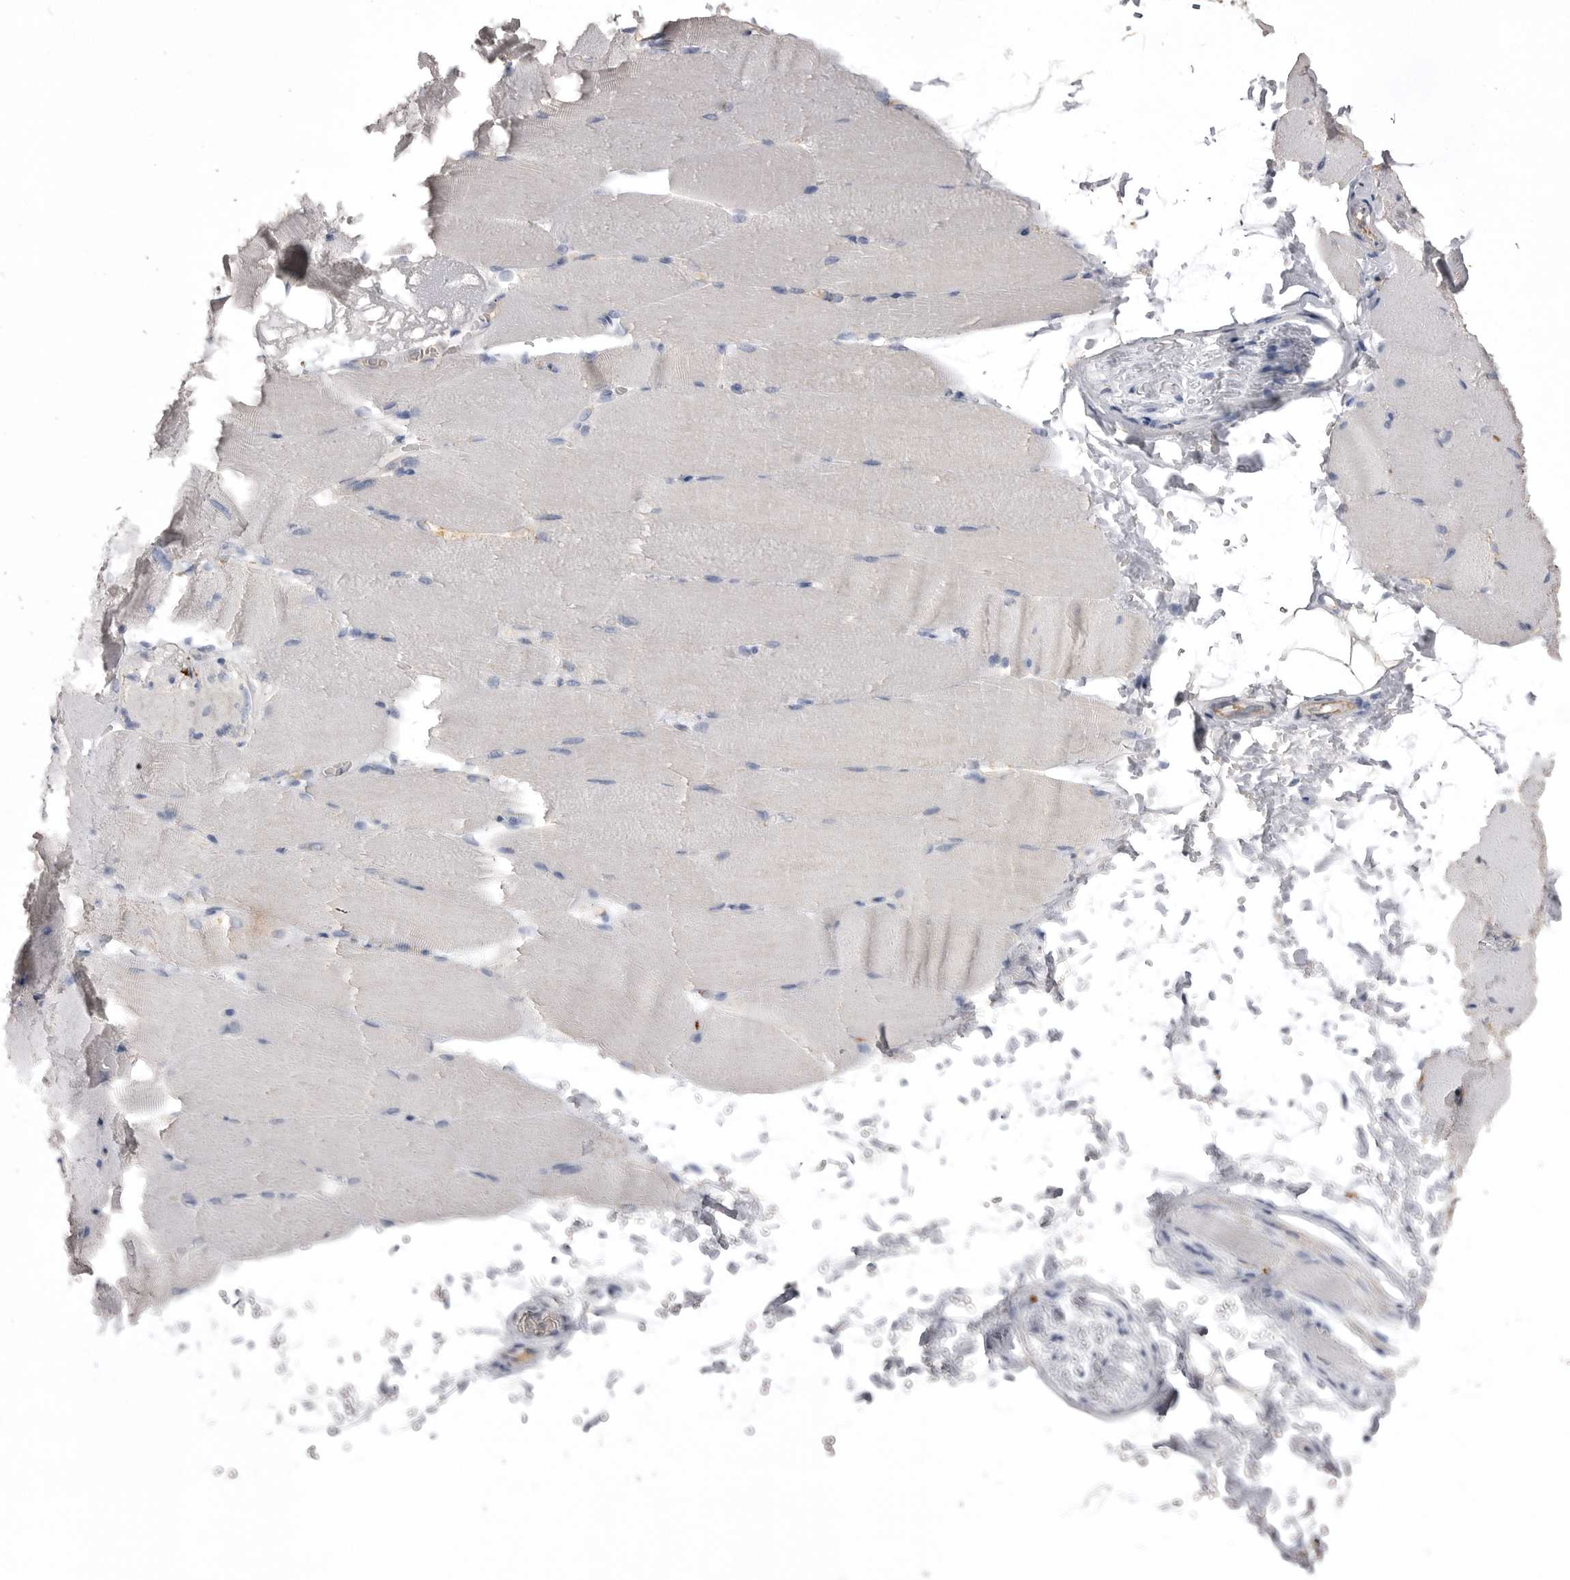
{"staining": {"intensity": "negative", "quantity": "none", "location": "none"}, "tissue": "skeletal muscle", "cell_type": "Myocytes", "image_type": "normal", "snomed": [{"axis": "morphology", "description": "Normal tissue, NOS"}, {"axis": "topography", "description": "Skeletal muscle"}, {"axis": "topography", "description": "Parathyroid gland"}], "caption": "An immunohistochemistry photomicrograph of benign skeletal muscle is shown. There is no staining in myocytes of skeletal muscle. Nuclei are stained in blue.", "gene": "AHSG", "patient": {"sex": "female", "age": 37}}